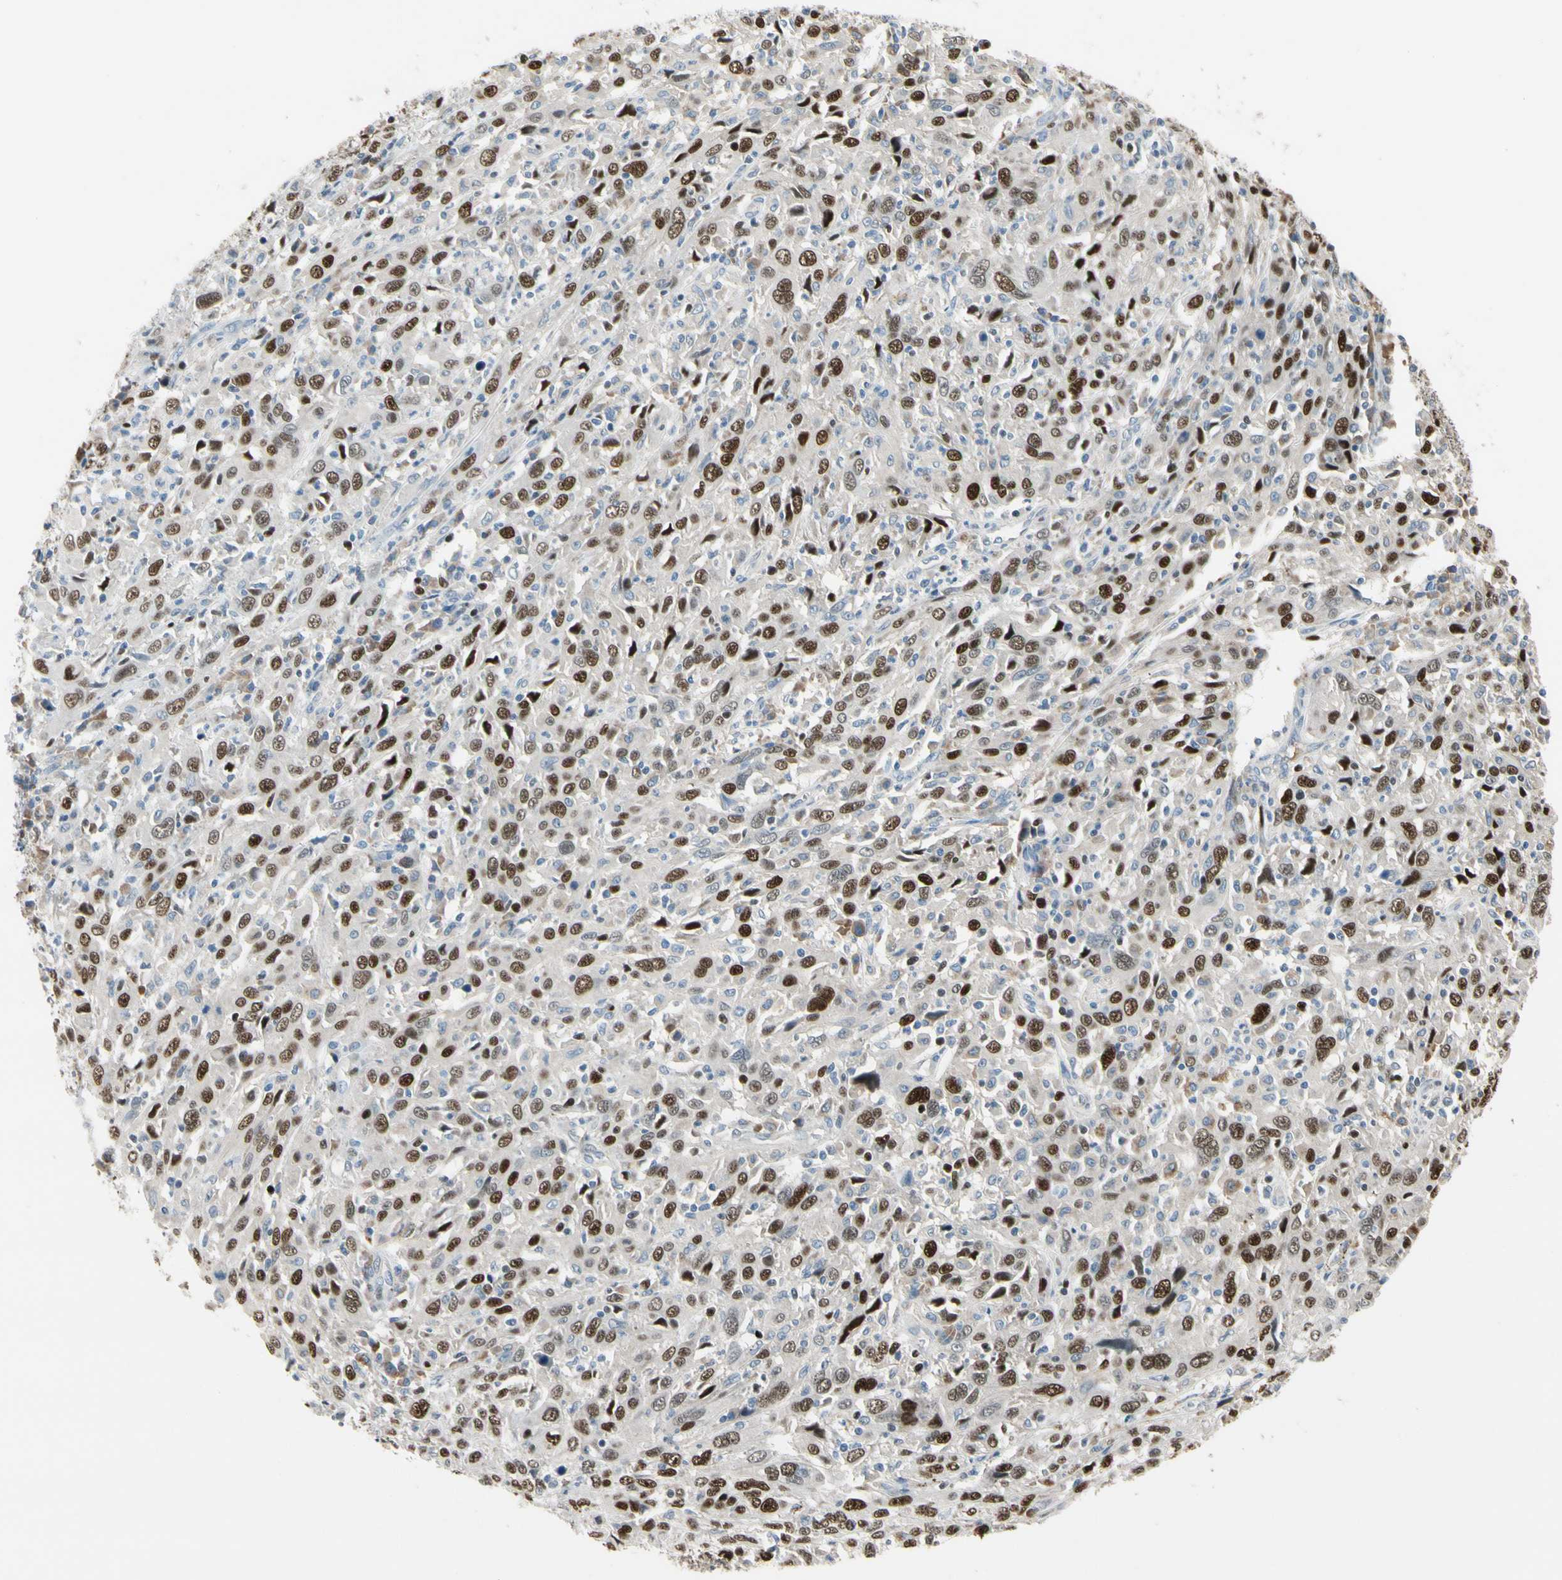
{"staining": {"intensity": "strong", "quantity": ">75%", "location": "nuclear"}, "tissue": "cervical cancer", "cell_type": "Tumor cells", "image_type": "cancer", "snomed": [{"axis": "morphology", "description": "Squamous cell carcinoma, NOS"}, {"axis": "topography", "description": "Cervix"}], "caption": "A histopathology image of cervical squamous cell carcinoma stained for a protein reveals strong nuclear brown staining in tumor cells. (Stains: DAB (3,3'-diaminobenzidine) in brown, nuclei in blue, Microscopy: brightfield microscopy at high magnification).", "gene": "ZKSCAN4", "patient": {"sex": "female", "age": 46}}